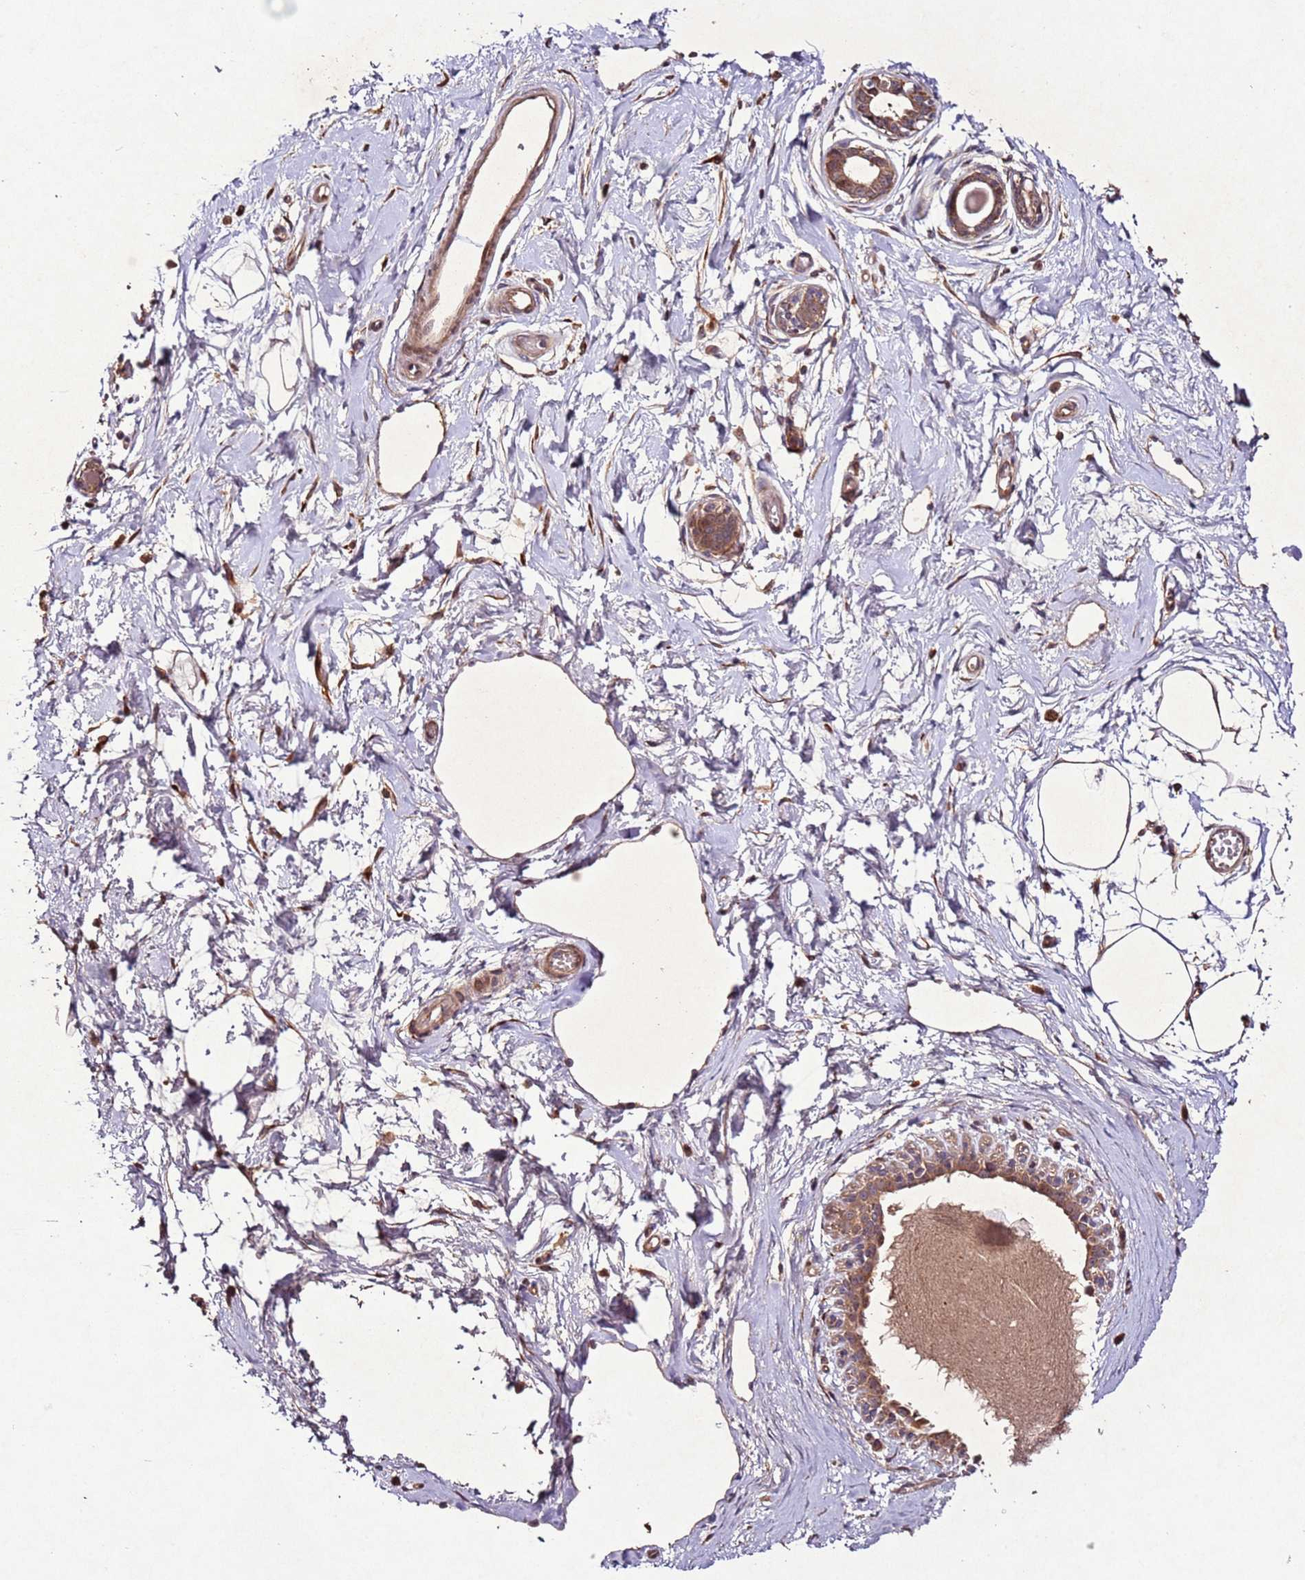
{"staining": {"intensity": "moderate", "quantity": ">75%", "location": "cytoplasmic/membranous,nuclear"}, "tissue": "breast", "cell_type": "Adipocytes", "image_type": "normal", "snomed": [{"axis": "morphology", "description": "Normal tissue, NOS"}, {"axis": "topography", "description": "Breast"}], "caption": "Immunohistochemical staining of unremarkable breast demonstrates >75% levels of moderate cytoplasmic/membranous,nuclear protein positivity in approximately >75% of adipocytes. The protein is shown in brown color, while the nuclei are stained blue.", "gene": "PTMA", "patient": {"sex": "female", "age": 45}}